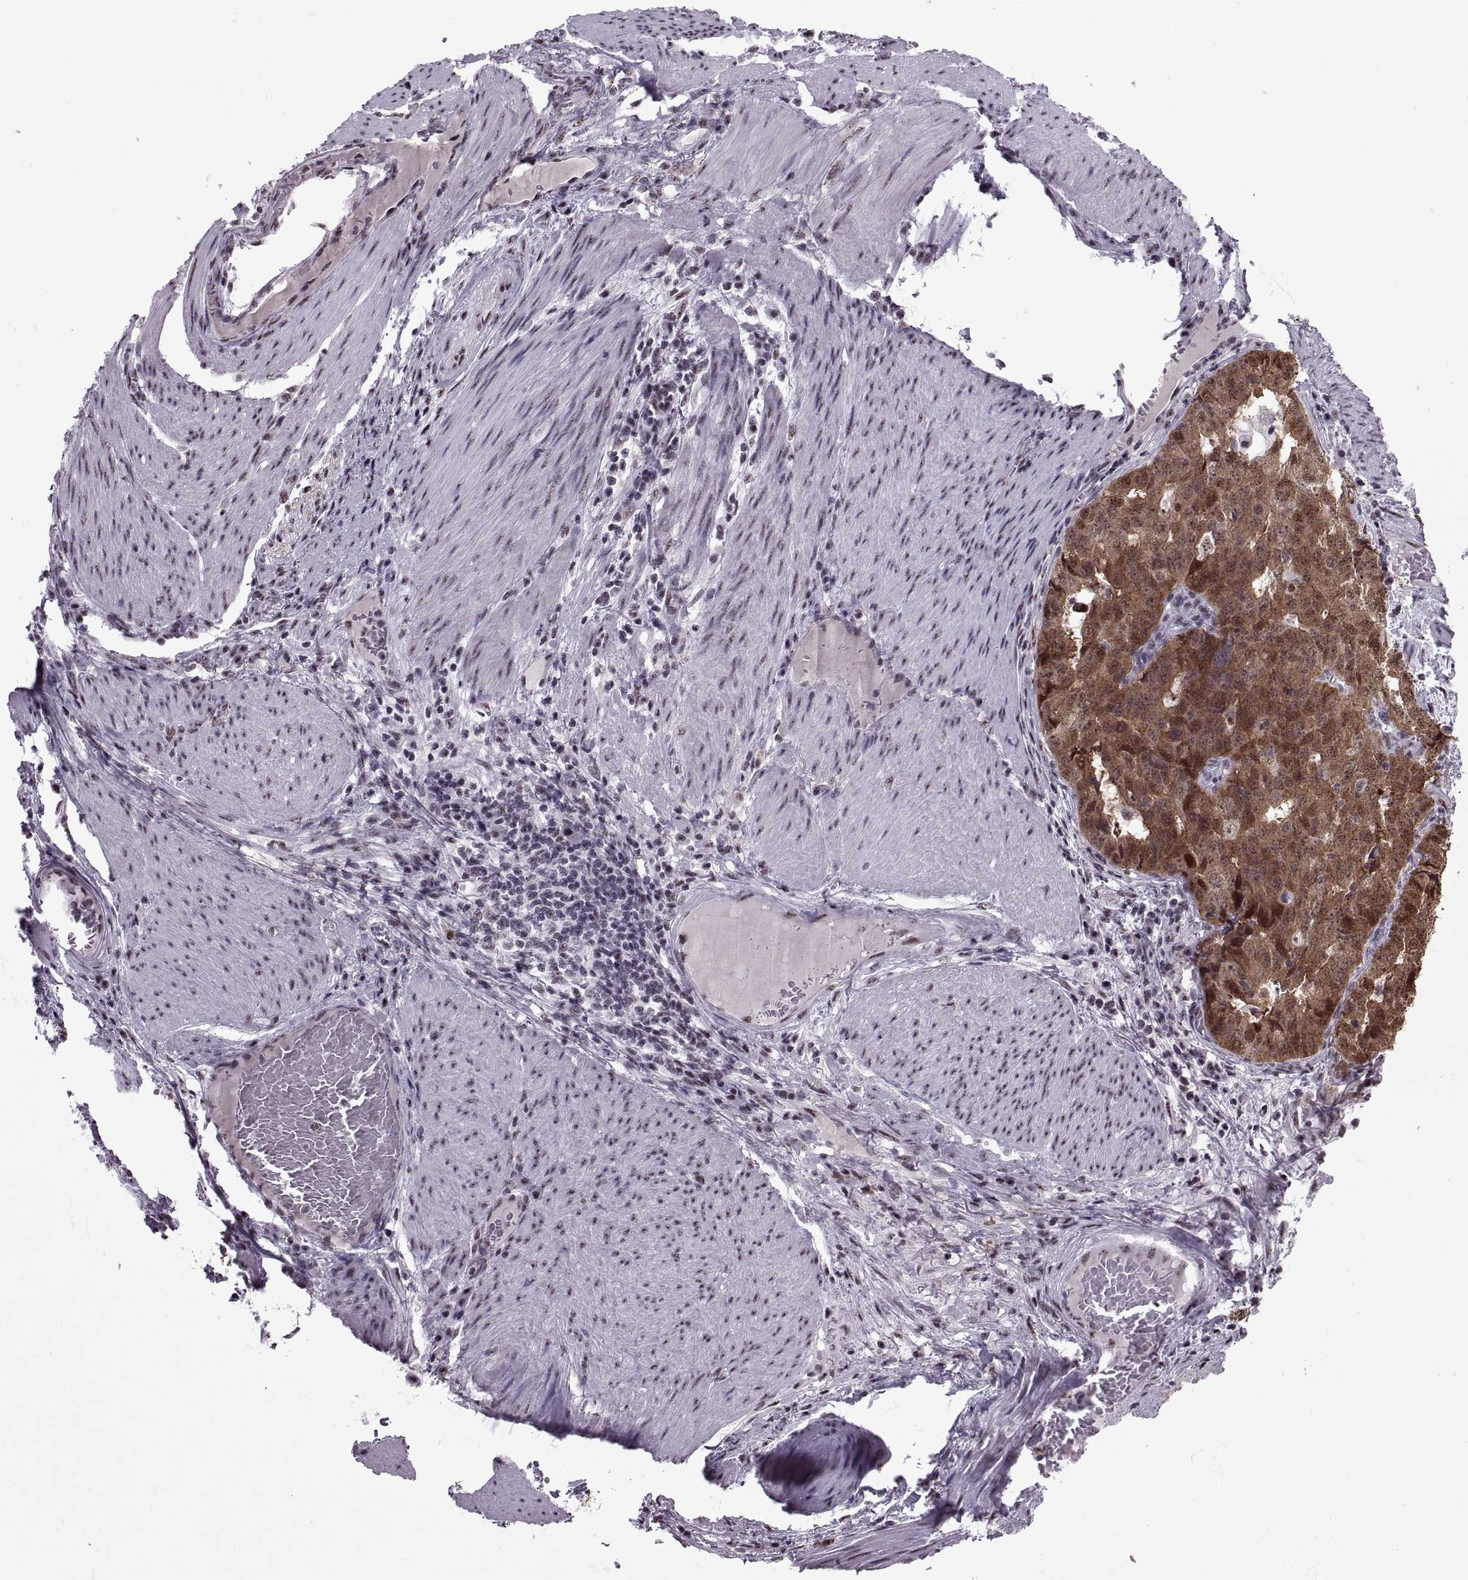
{"staining": {"intensity": "strong", "quantity": ">75%", "location": "cytoplasmic/membranous"}, "tissue": "stomach cancer", "cell_type": "Tumor cells", "image_type": "cancer", "snomed": [{"axis": "morphology", "description": "Adenocarcinoma, NOS"}, {"axis": "topography", "description": "Stomach"}], "caption": "High-magnification brightfield microscopy of stomach adenocarcinoma stained with DAB (3,3'-diaminobenzidine) (brown) and counterstained with hematoxylin (blue). tumor cells exhibit strong cytoplasmic/membranous positivity is present in approximately>75% of cells.", "gene": "MAGEA4", "patient": {"sex": "male", "age": 69}}